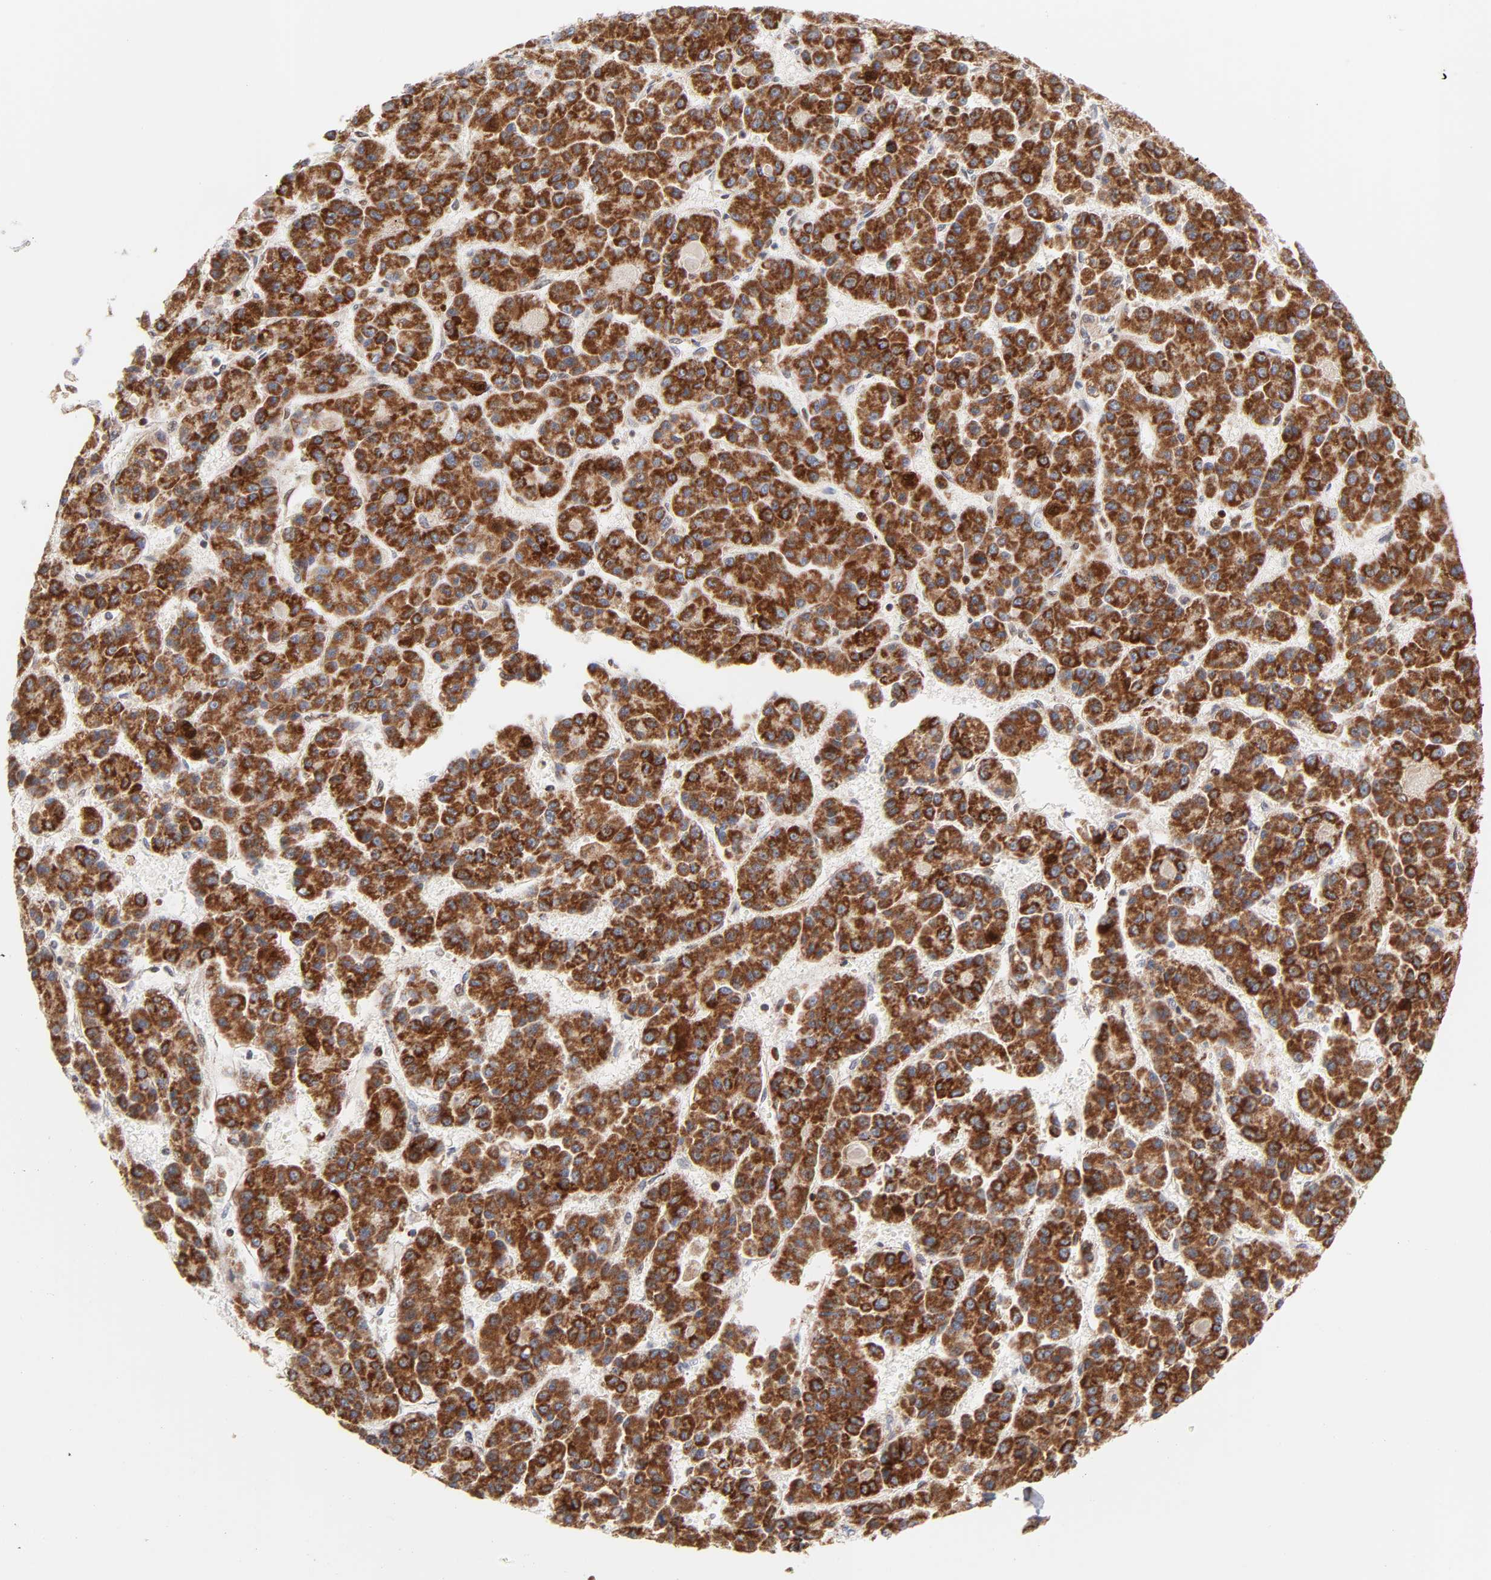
{"staining": {"intensity": "strong", "quantity": ">75%", "location": "cytoplasmic/membranous"}, "tissue": "liver cancer", "cell_type": "Tumor cells", "image_type": "cancer", "snomed": [{"axis": "morphology", "description": "Carcinoma, Hepatocellular, NOS"}, {"axis": "topography", "description": "Liver"}], "caption": "A brown stain shows strong cytoplasmic/membranous expression of a protein in liver cancer (hepatocellular carcinoma) tumor cells.", "gene": "DIABLO", "patient": {"sex": "male", "age": 70}}